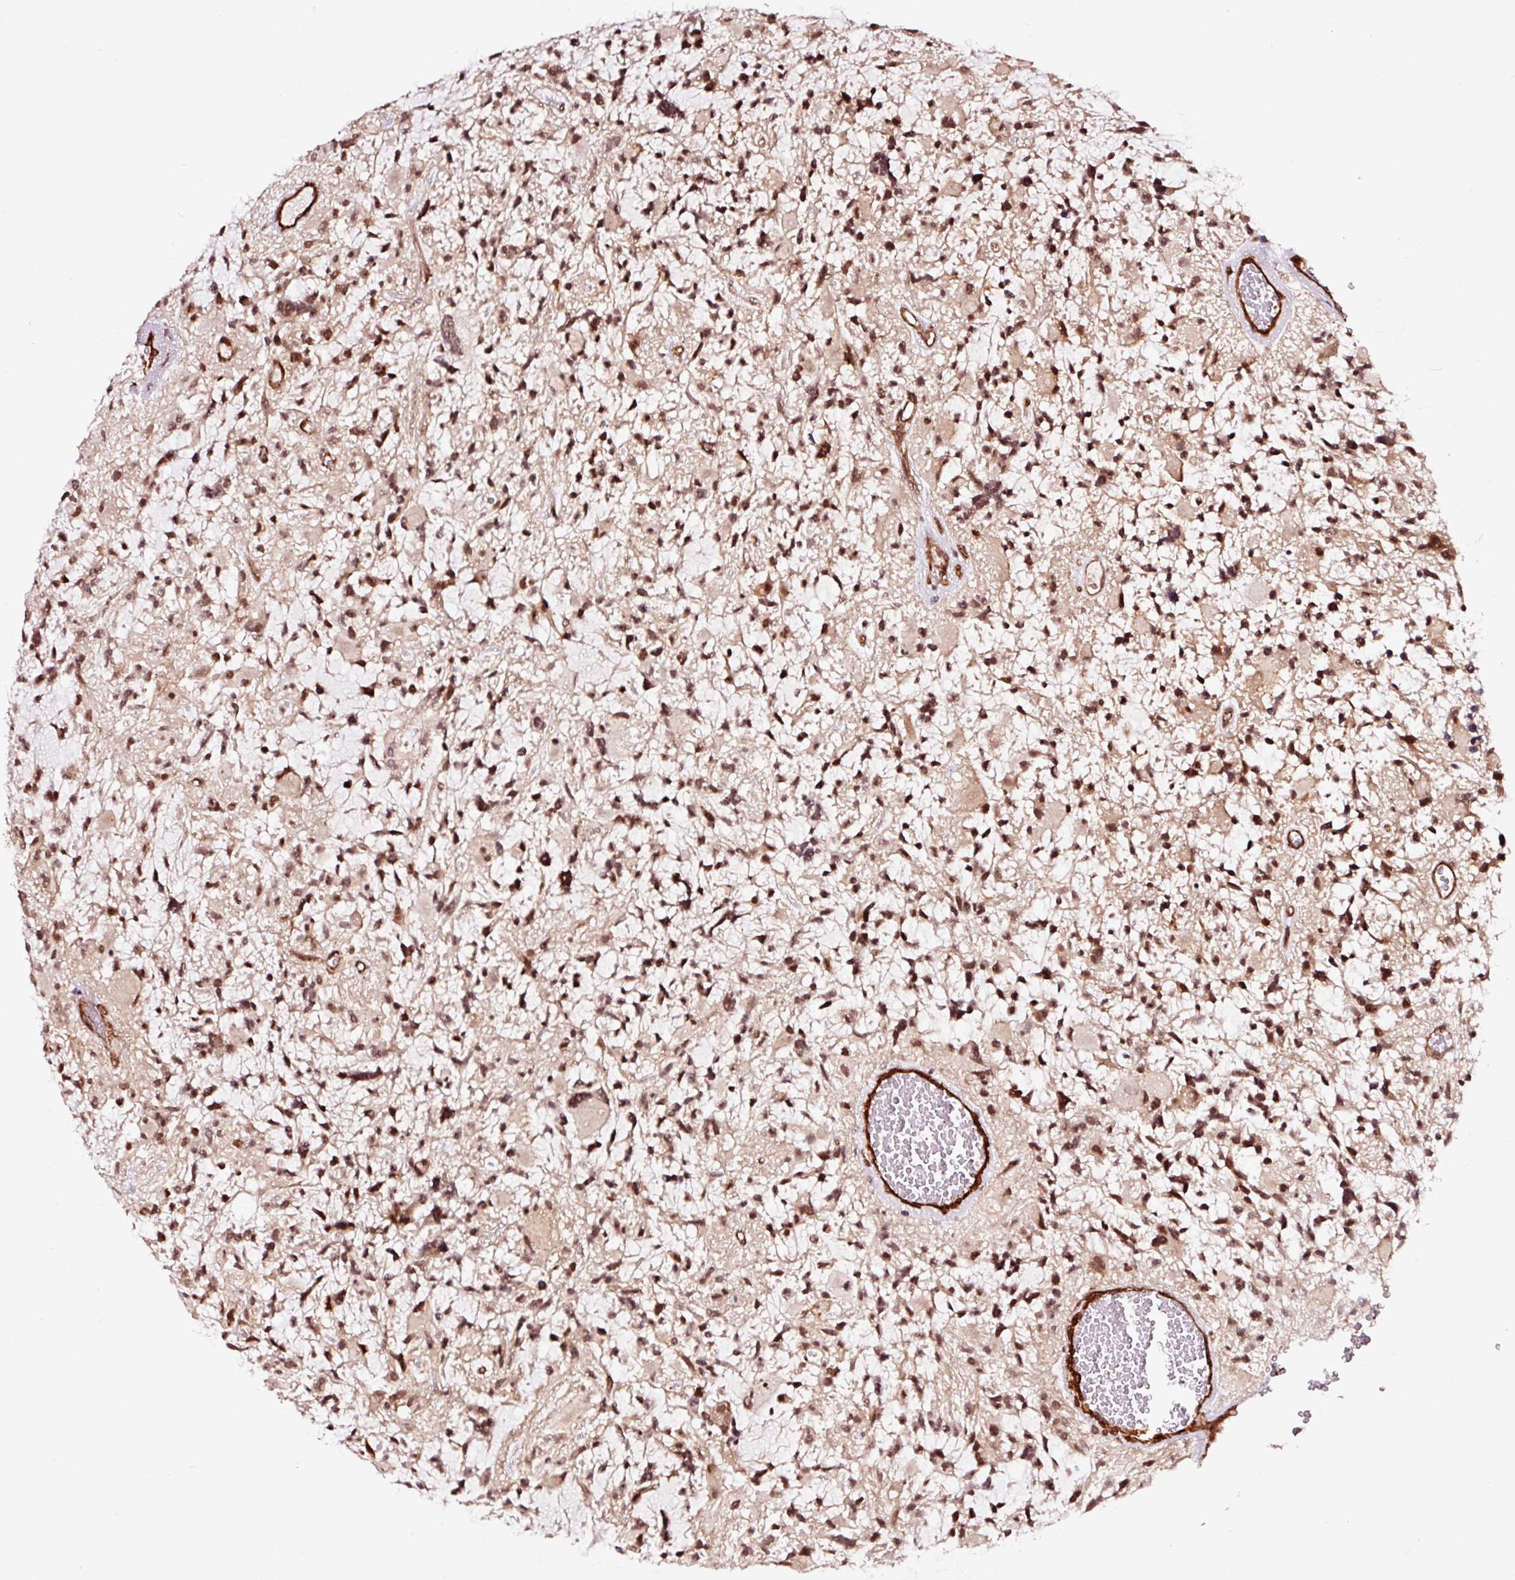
{"staining": {"intensity": "strong", "quantity": ">75%", "location": "nuclear"}, "tissue": "glioma", "cell_type": "Tumor cells", "image_type": "cancer", "snomed": [{"axis": "morphology", "description": "Glioma, malignant, High grade"}, {"axis": "topography", "description": "Brain"}], "caption": "Glioma stained with a protein marker shows strong staining in tumor cells.", "gene": "TPM1", "patient": {"sex": "female", "age": 11}}